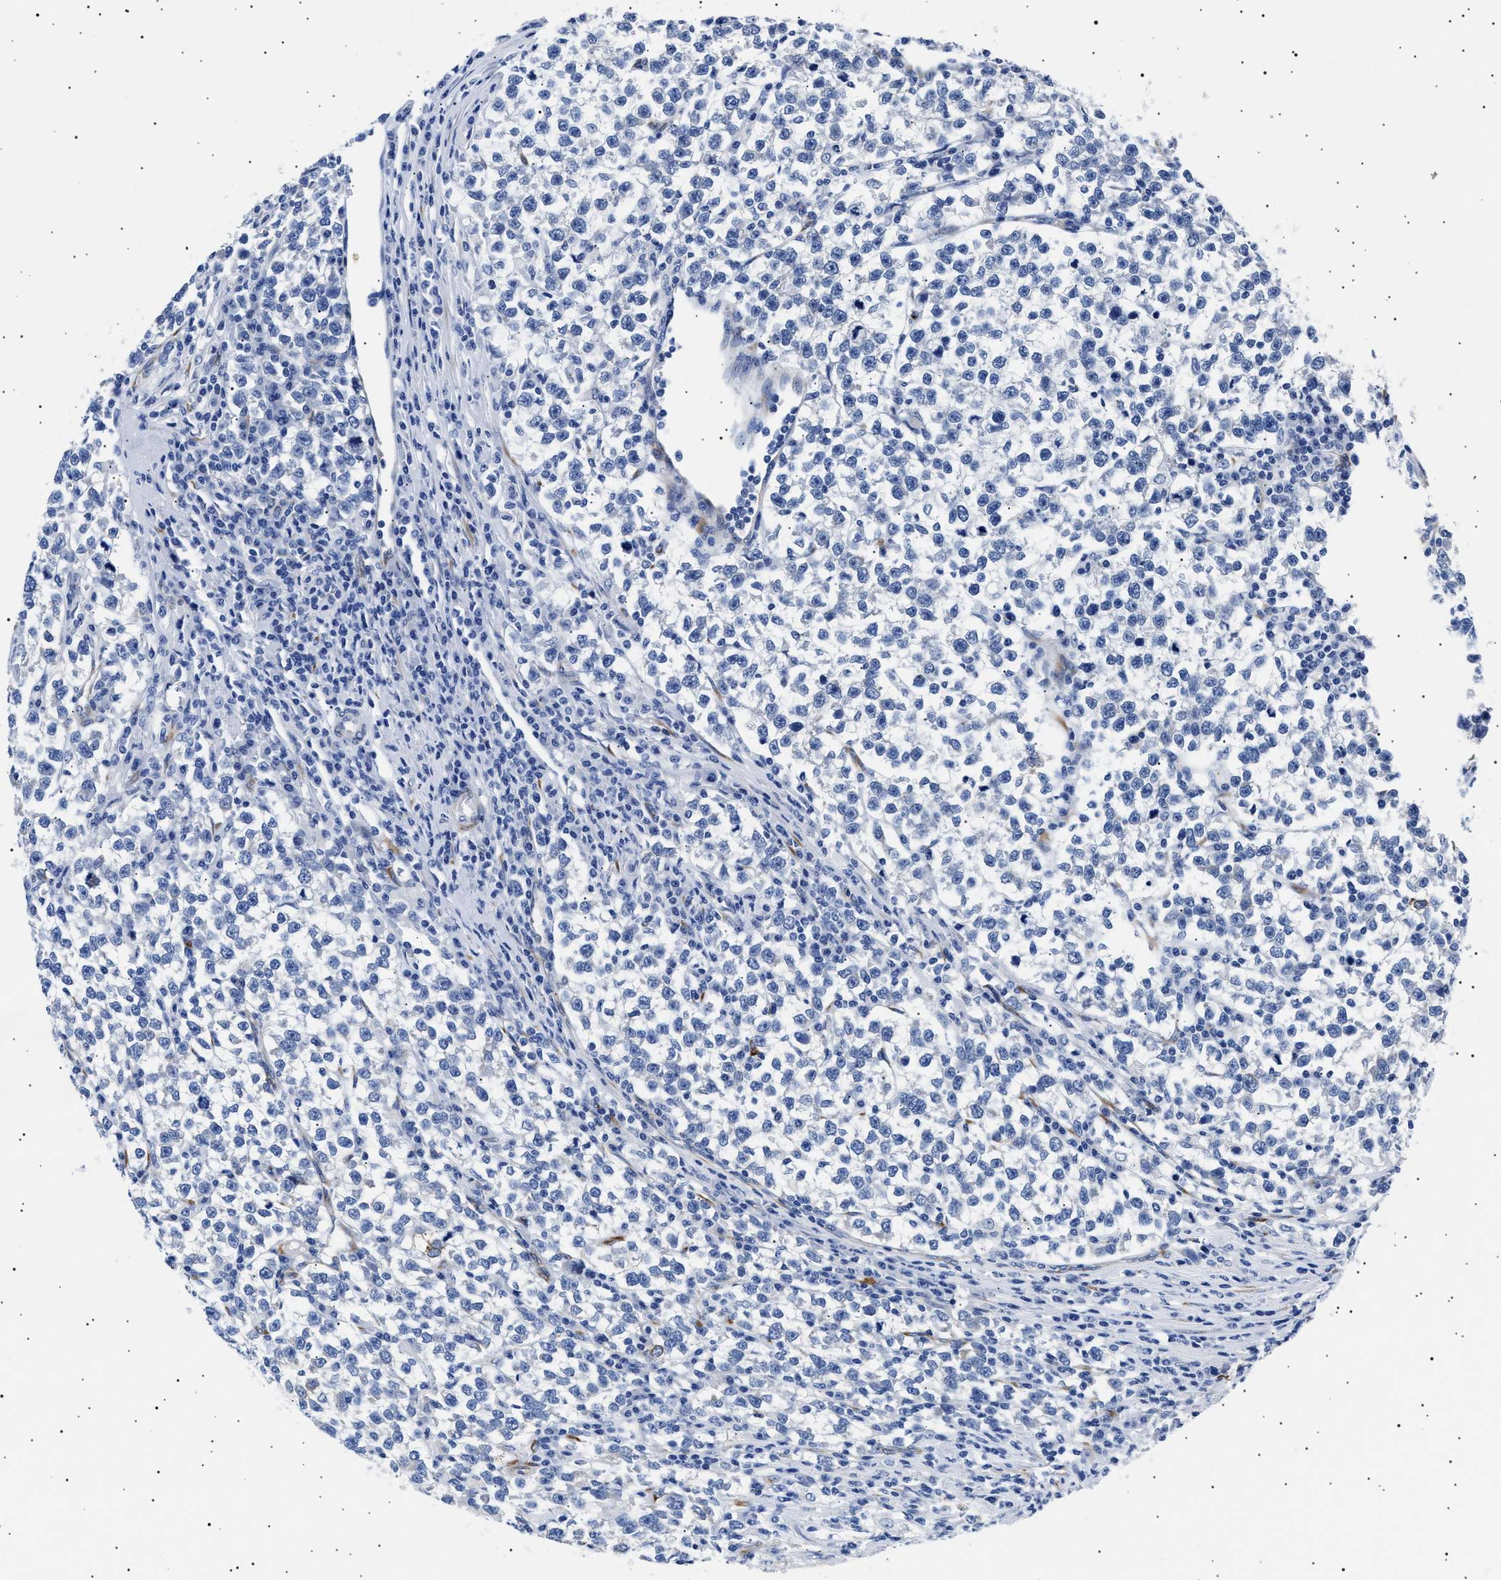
{"staining": {"intensity": "negative", "quantity": "none", "location": "none"}, "tissue": "testis cancer", "cell_type": "Tumor cells", "image_type": "cancer", "snomed": [{"axis": "morphology", "description": "Normal tissue, NOS"}, {"axis": "morphology", "description": "Seminoma, NOS"}, {"axis": "topography", "description": "Testis"}], "caption": "This is an IHC image of human testis cancer (seminoma). There is no staining in tumor cells.", "gene": "HEMGN", "patient": {"sex": "male", "age": 43}}